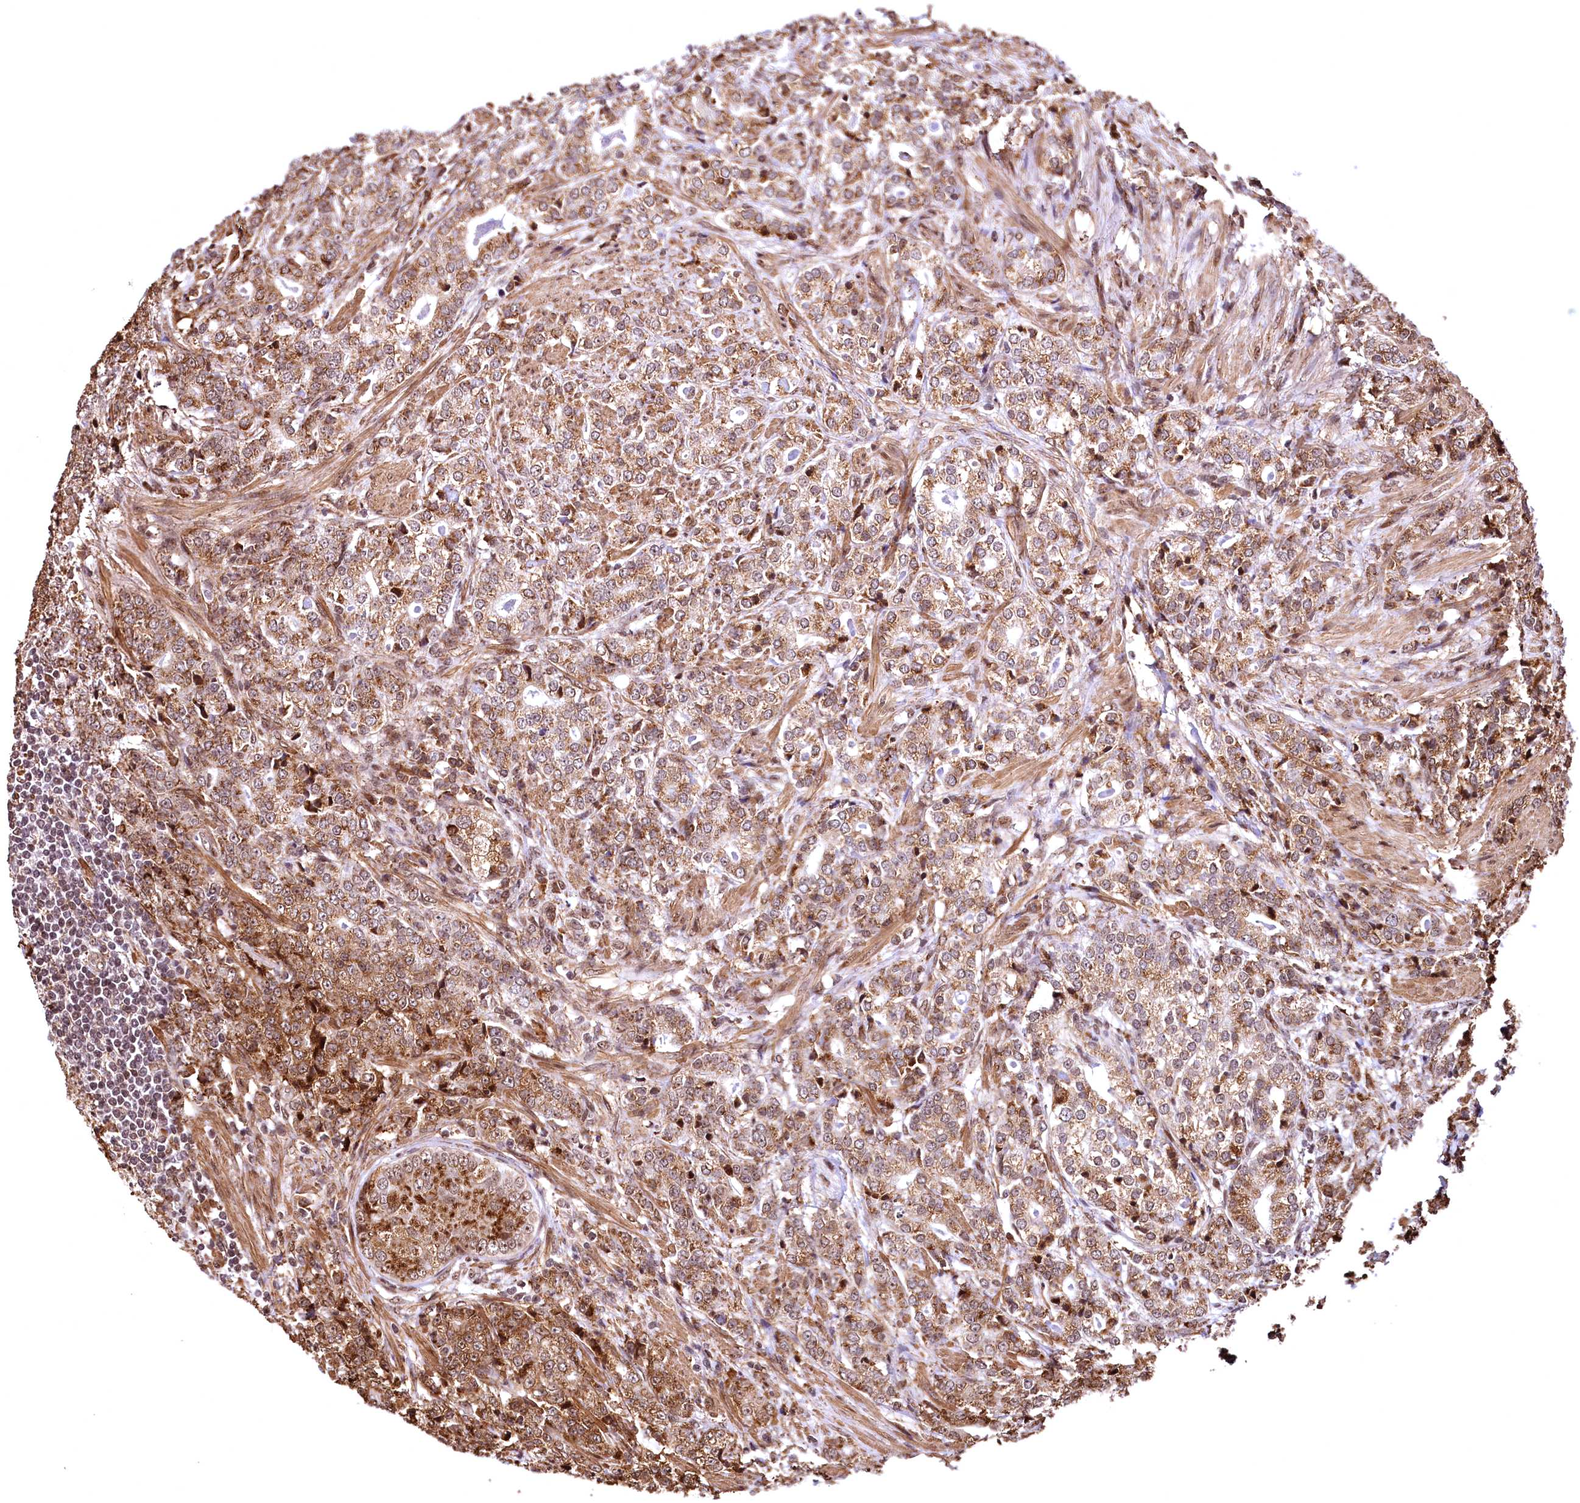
{"staining": {"intensity": "moderate", "quantity": ">75%", "location": "cytoplasmic/membranous"}, "tissue": "prostate cancer", "cell_type": "Tumor cells", "image_type": "cancer", "snomed": [{"axis": "morphology", "description": "Adenocarcinoma, High grade"}, {"axis": "topography", "description": "Prostate"}], "caption": "High-grade adenocarcinoma (prostate) stained for a protein displays moderate cytoplasmic/membranous positivity in tumor cells.", "gene": "PDS5B", "patient": {"sex": "male", "age": 69}}